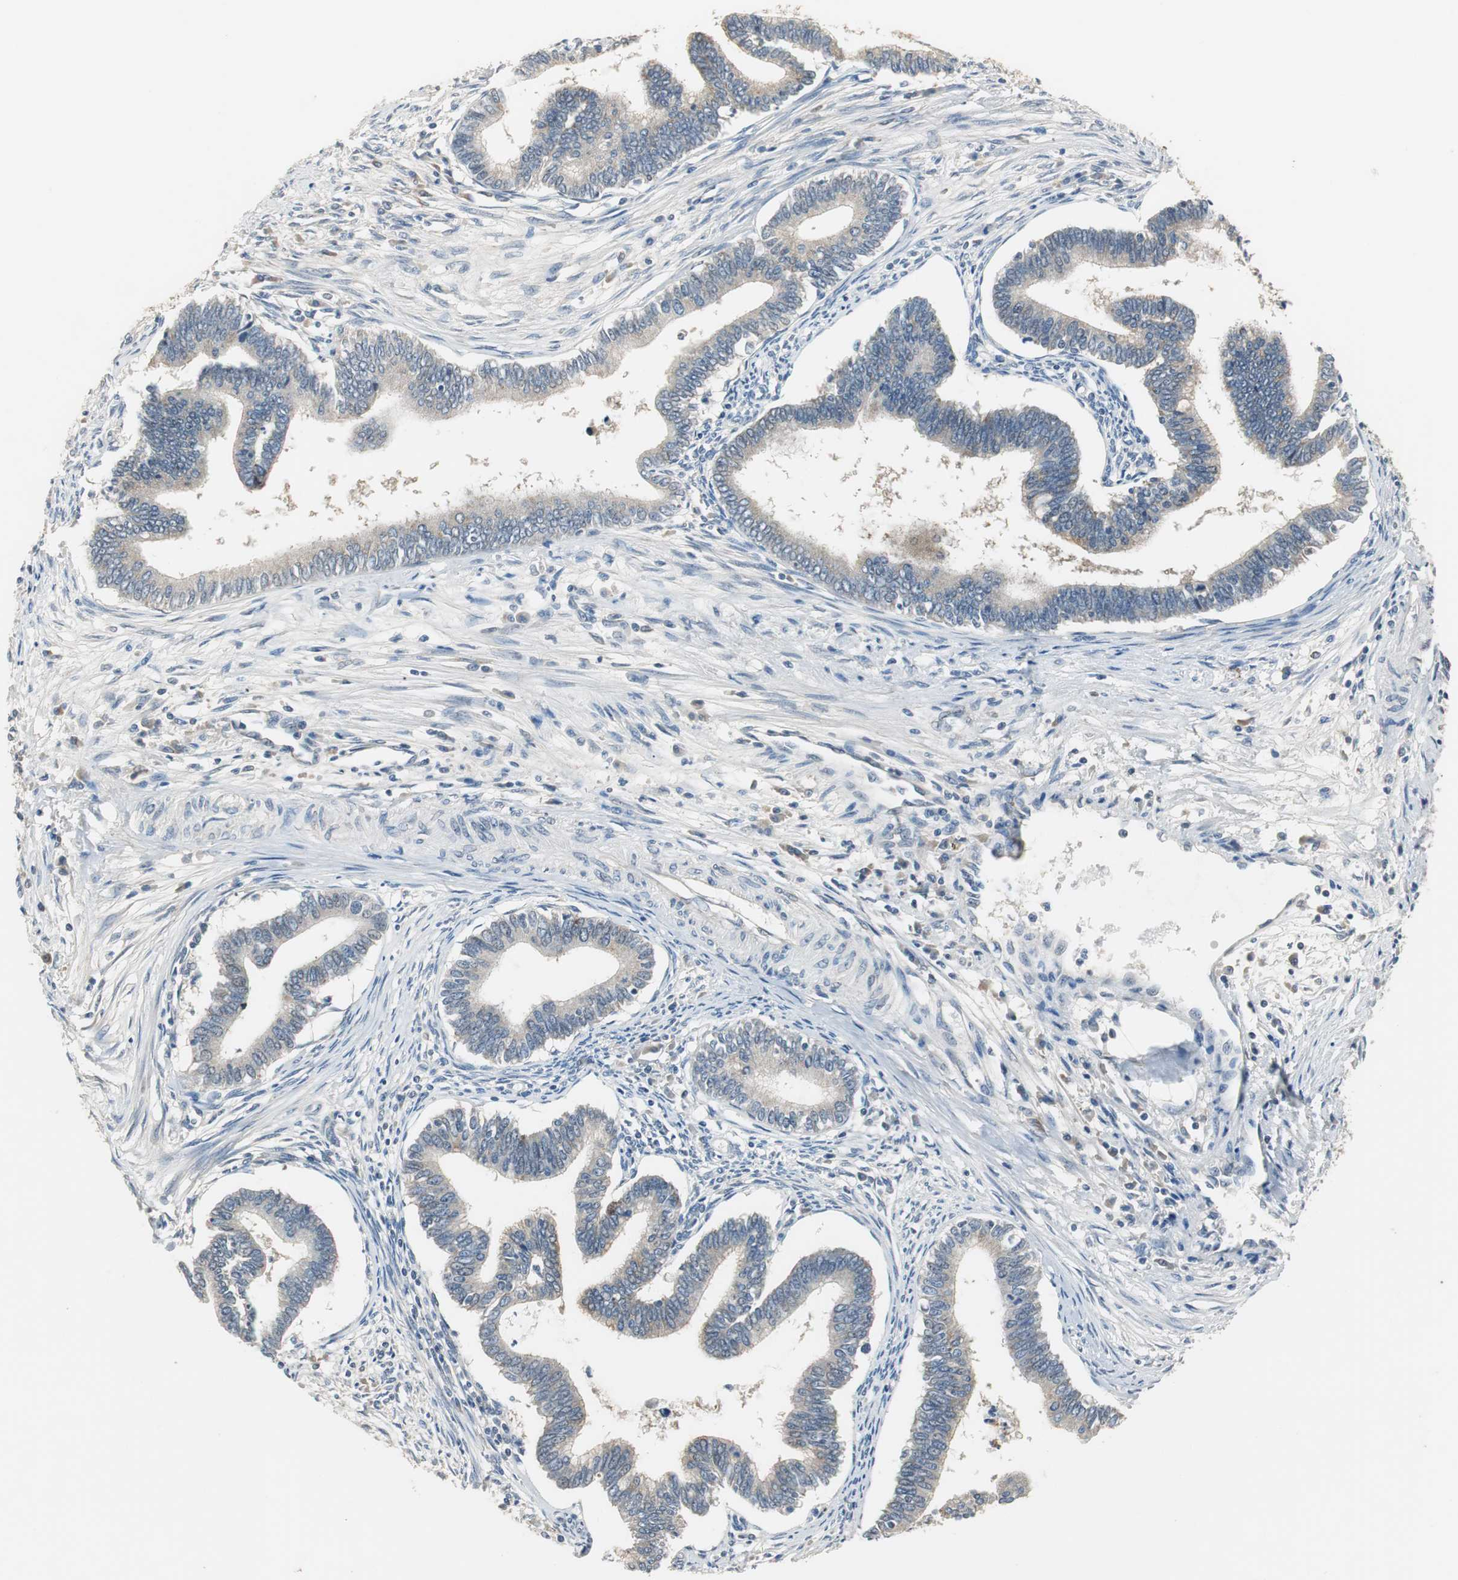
{"staining": {"intensity": "weak", "quantity": "<25%", "location": "cytoplasmic/membranous"}, "tissue": "cervical cancer", "cell_type": "Tumor cells", "image_type": "cancer", "snomed": [{"axis": "morphology", "description": "Adenocarcinoma, NOS"}, {"axis": "topography", "description": "Cervix"}], "caption": "Immunohistochemistry (IHC) histopathology image of cervical cancer stained for a protein (brown), which reveals no staining in tumor cells. (Immunohistochemistry (IHC), brightfield microscopy, high magnification).", "gene": "PTPRN2", "patient": {"sex": "female", "age": 36}}